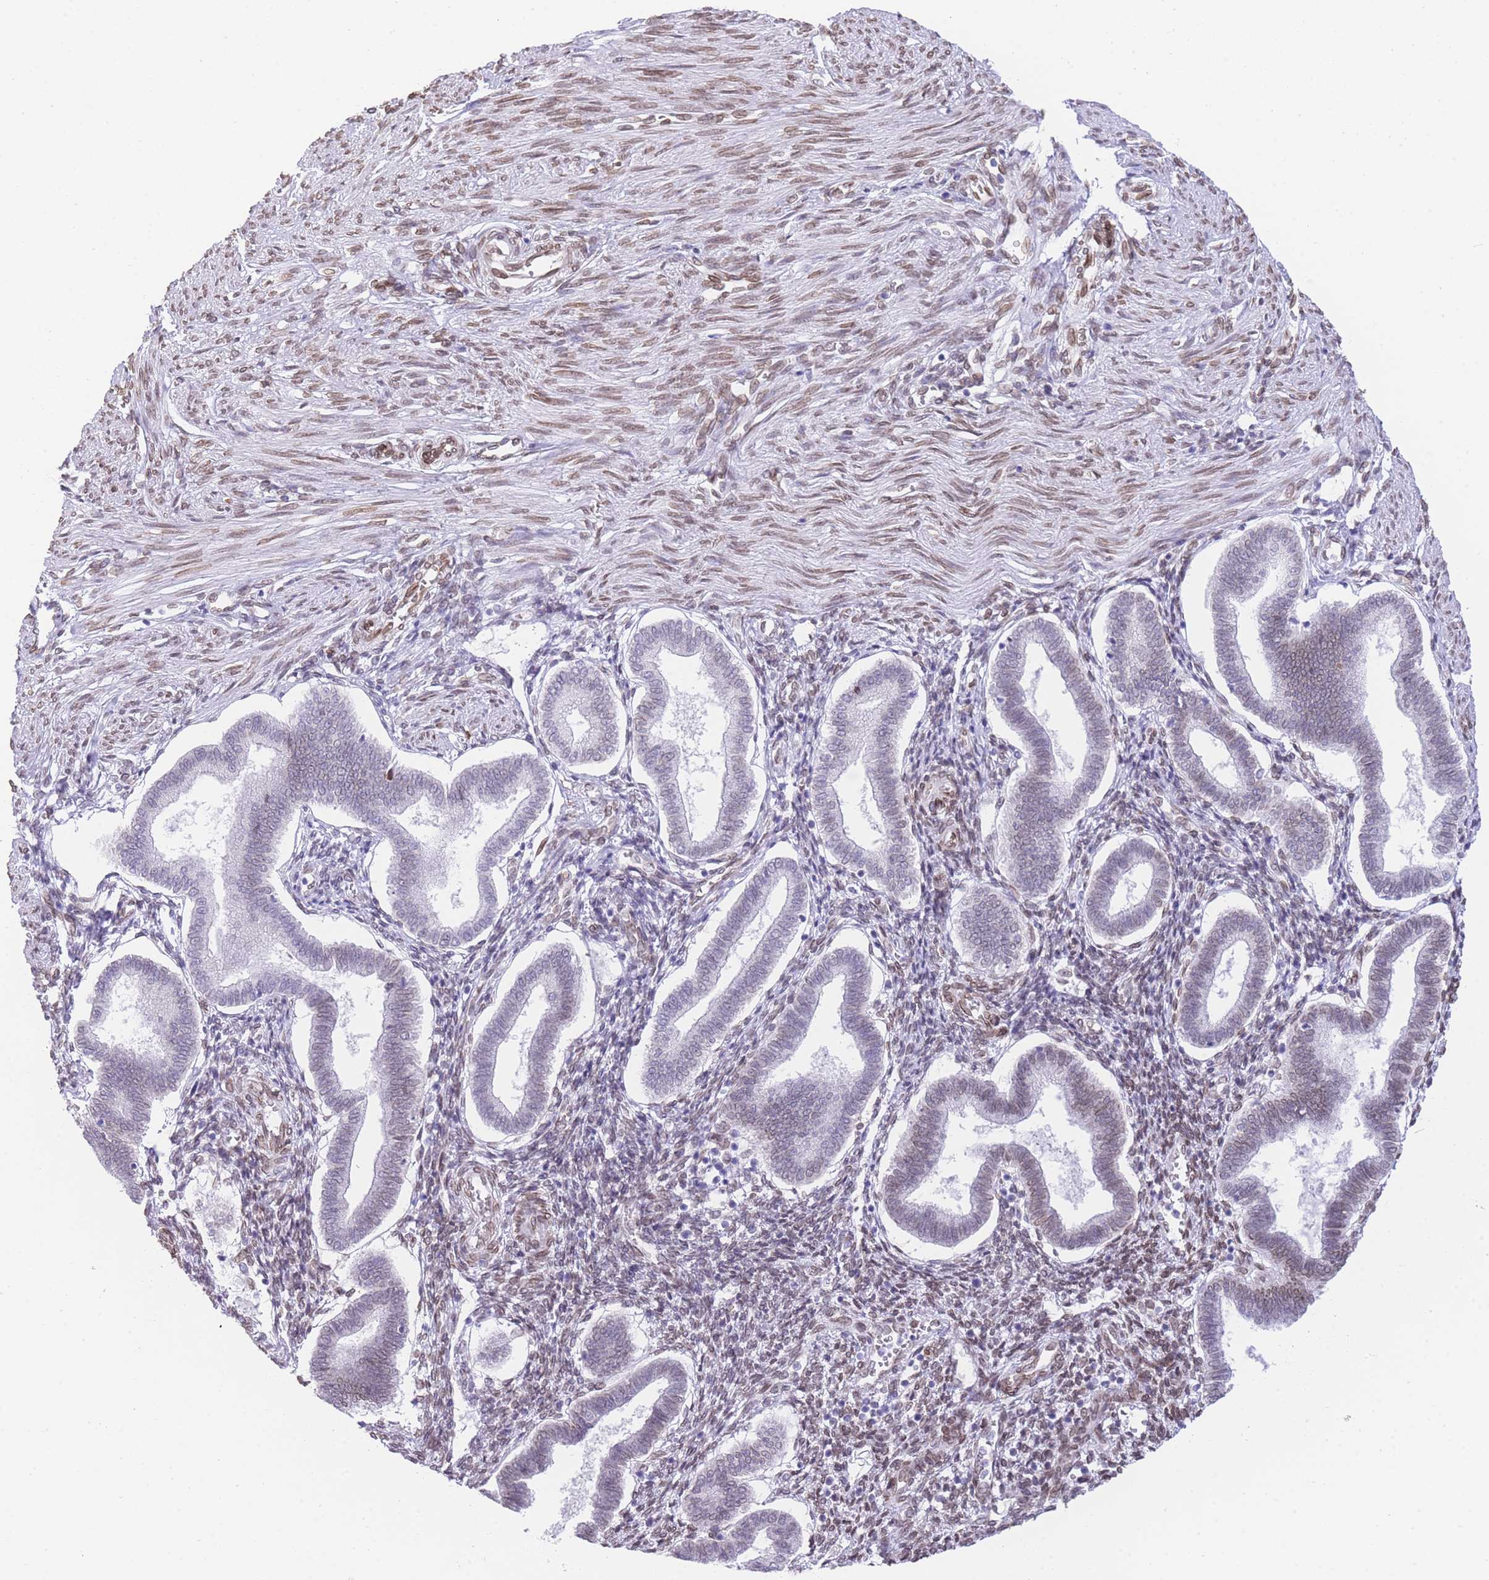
{"staining": {"intensity": "moderate", "quantity": "<25%", "location": "nuclear"}, "tissue": "endometrium", "cell_type": "Cells in endometrial stroma", "image_type": "normal", "snomed": [{"axis": "morphology", "description": "Normal tissue, NOS"}, {"axis": "topography", "description": "Endometrium"}], "caption": "Benign endometrium displays moderate nuclear staining in approximately <25% of cells in endometrial stroma, visualized by immunohistochemistry. The protein is stained brown, and the nuclei are stained in blue (DAB IHC with brightfield microscopy, high magnification).", "gene": "OR10AD1", "patient": {"sex": "female", "age": 24}}